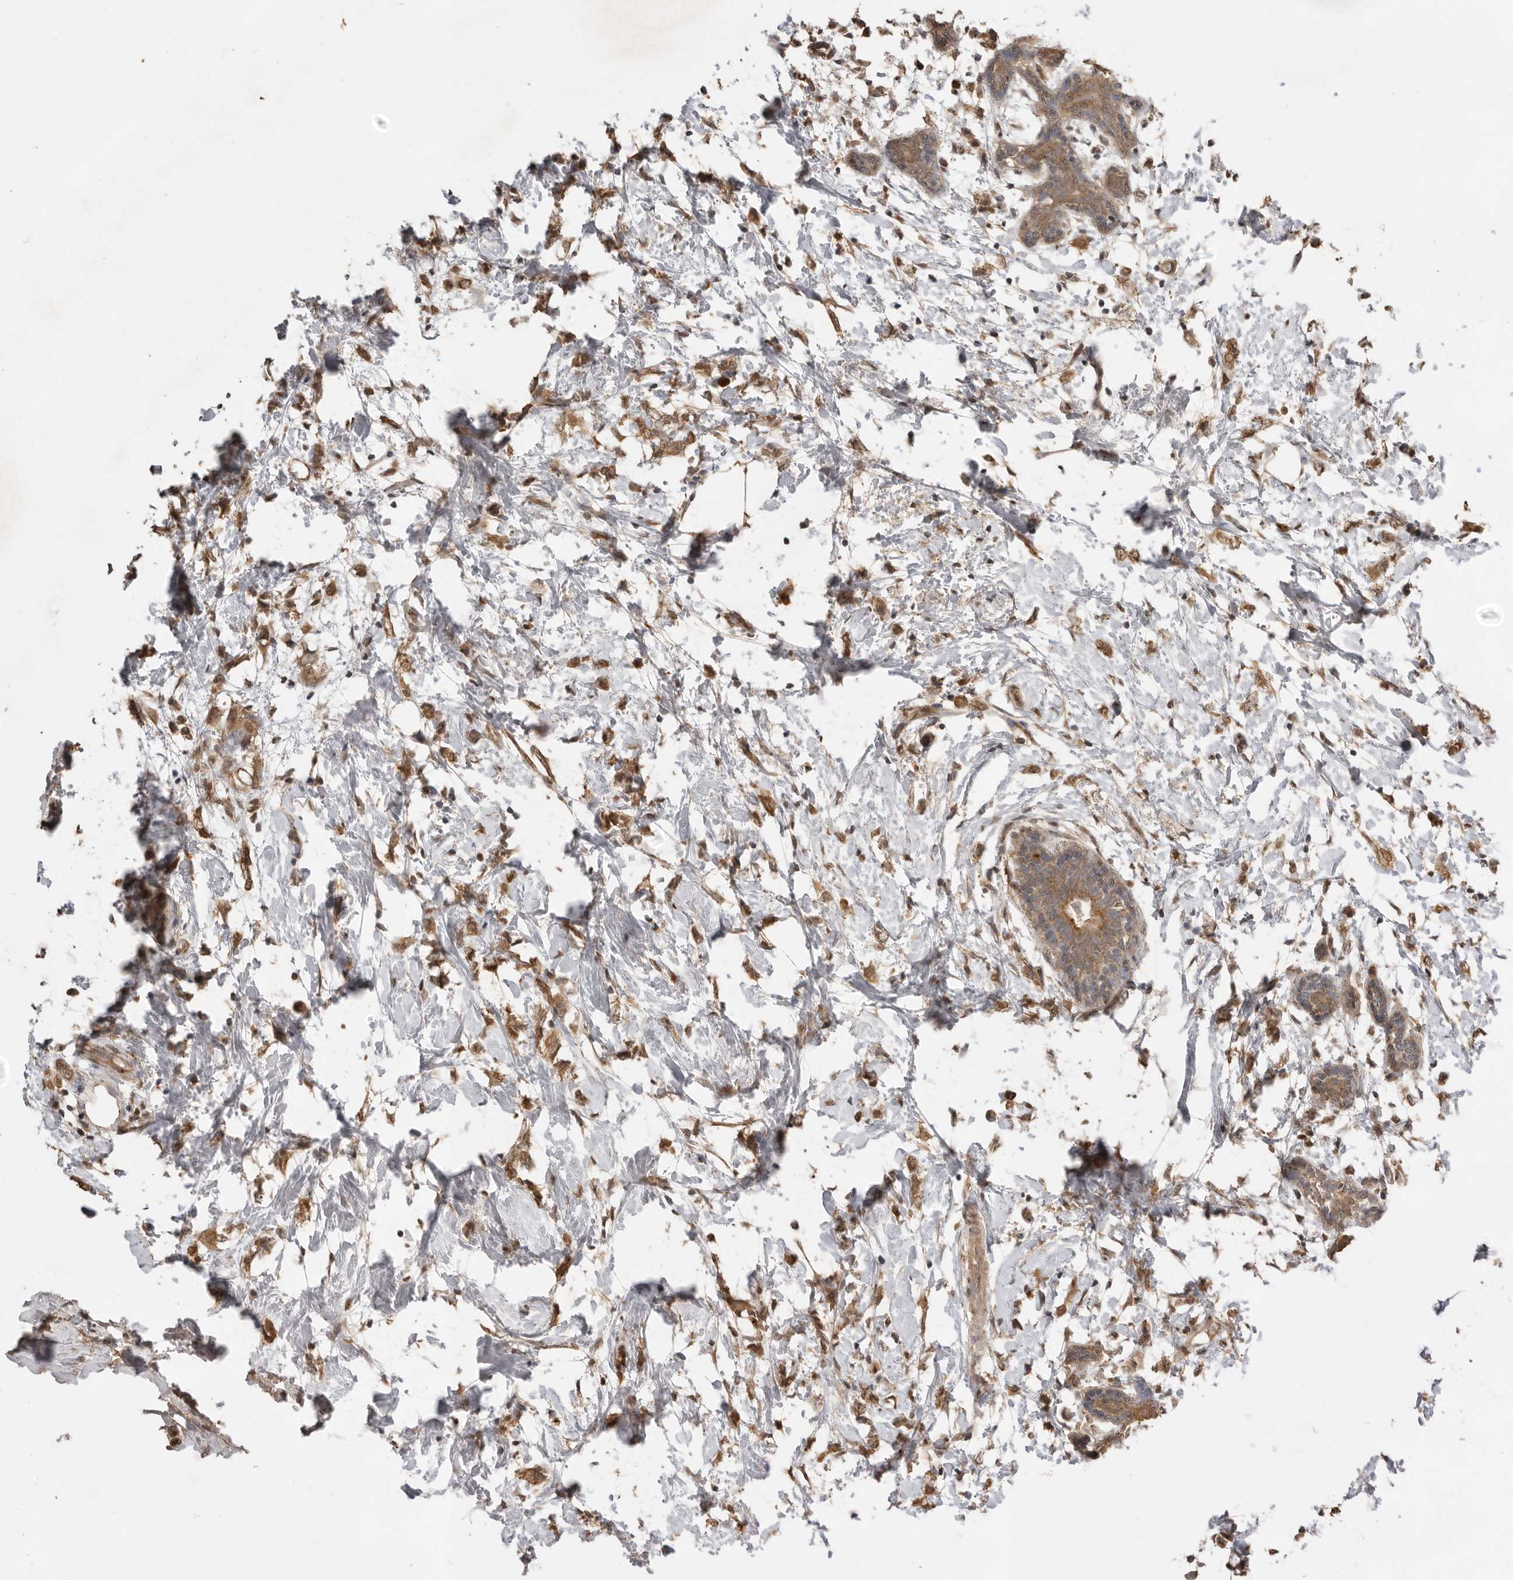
{"staining": {"intensity": "moderate", "quantity": ">75%", "location": "cytoplasmic/membranous"}, "tissue": "breast cancer", "cell_type": "Tumor cells", "image_type": "cancer", "snomed": [{"axis": "morphology", "description": "Normal tissue, NOS"}, {"axis": "morphology", "description": "Lobular carcinoma"}, {"axis": "topography", "description": "Breast"}], "caption": "IHC micrograph of human breast cancer stained for a protein (brown), which exhibits medium levels of moderate cytoplasmic/membranous staining in approximately >75% of tumor cells.", "gene": "JAG2", "patient": {"sex": "female", "age": 47}}